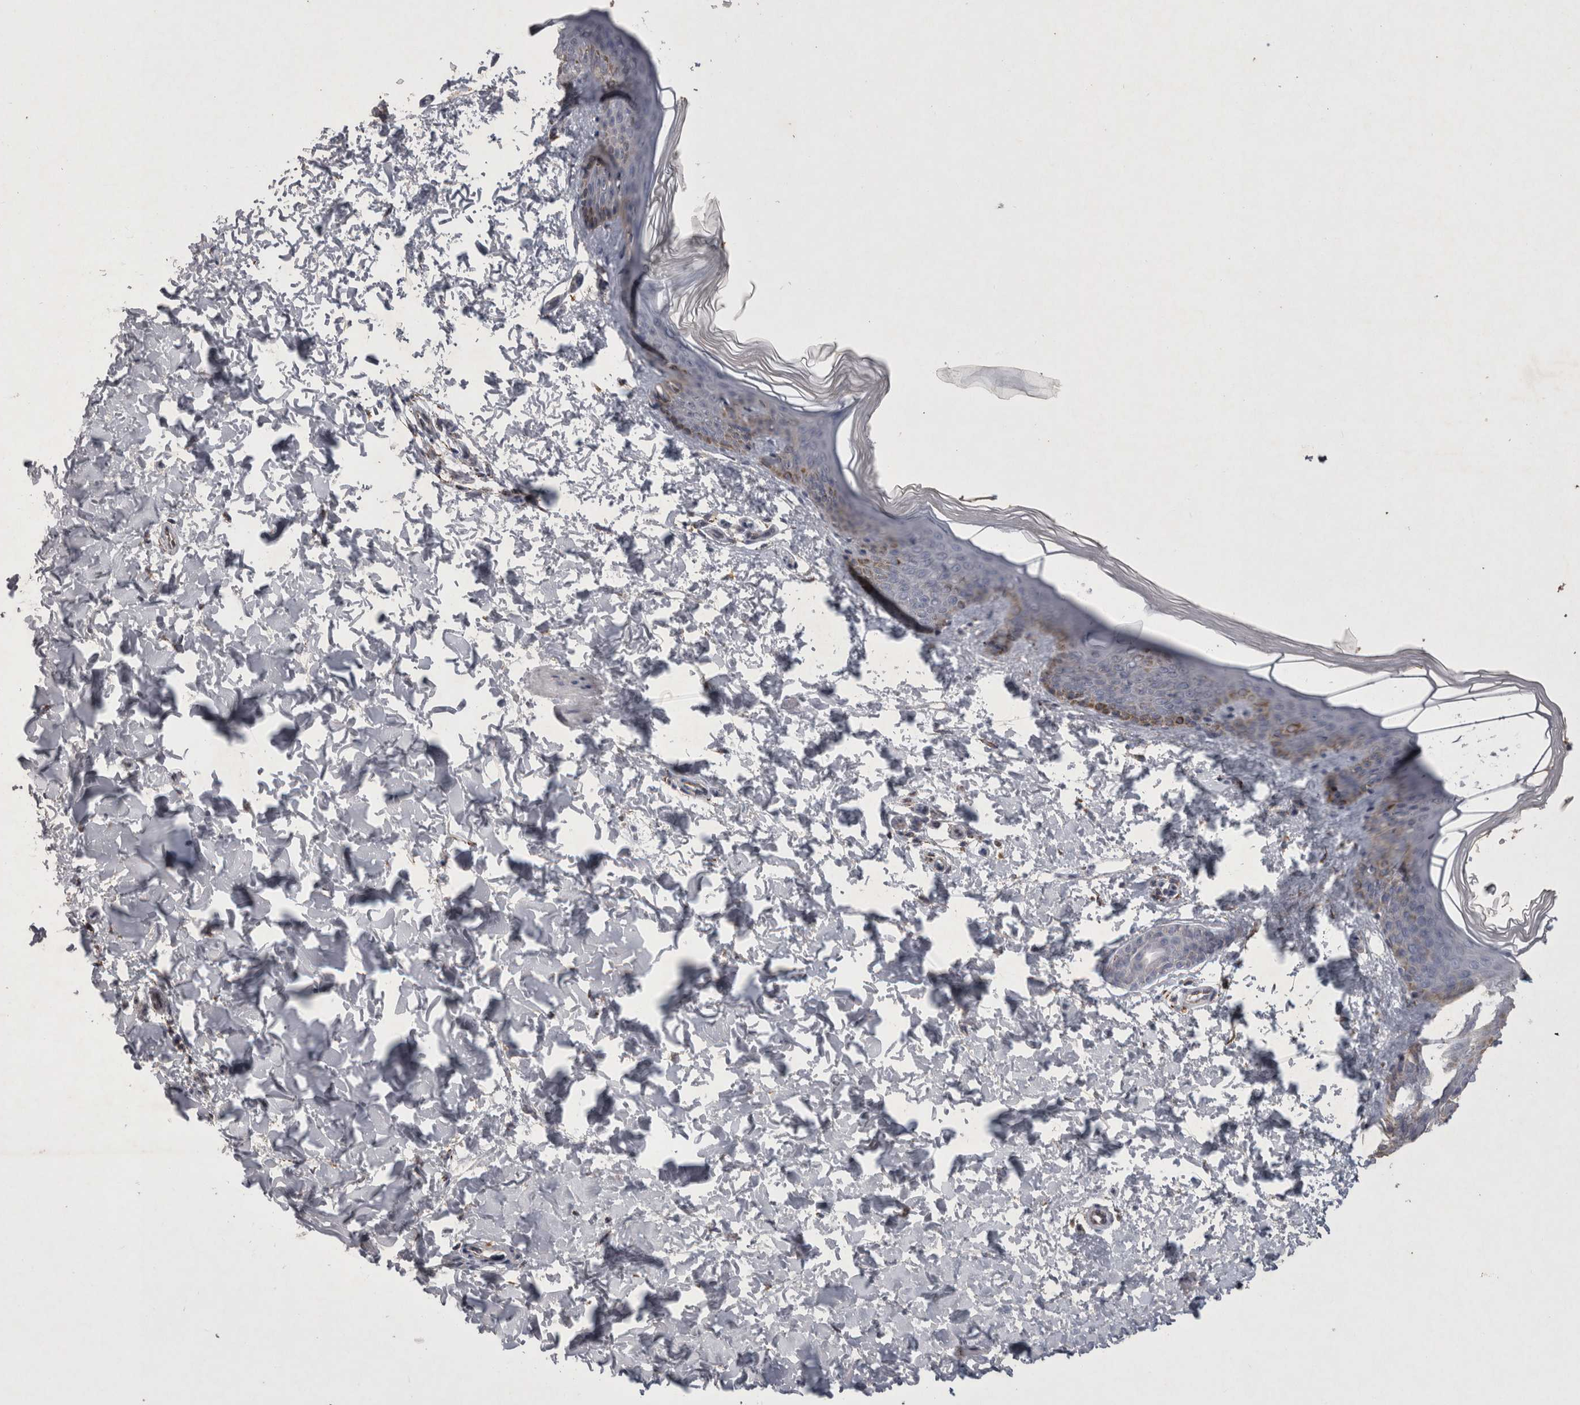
{"staining": {"intensity": "moderate", "quantity": "<25%", "location": "cytoplasmic/membranous"}, "tissue": "skin", "cell_type": "Fibroblasts", "image_type": "normal", "snomed": [{"axis": "morphology", "description": "Normal tissue, NOS"}, {"axis": "morphology", "description": "Neoplasm, benign, NOS"}, {"axis": "topography", "description": "Skin"}, {"axis": "topography", "description": "Soft tissue"}], "caption": "Protein staining of normal skin exhibits moderate cytoplasmic/membranous expression in about <25% of fibroblasts.", "gene": "DKK3", "patient": {"sex": "male", "age": 26}}